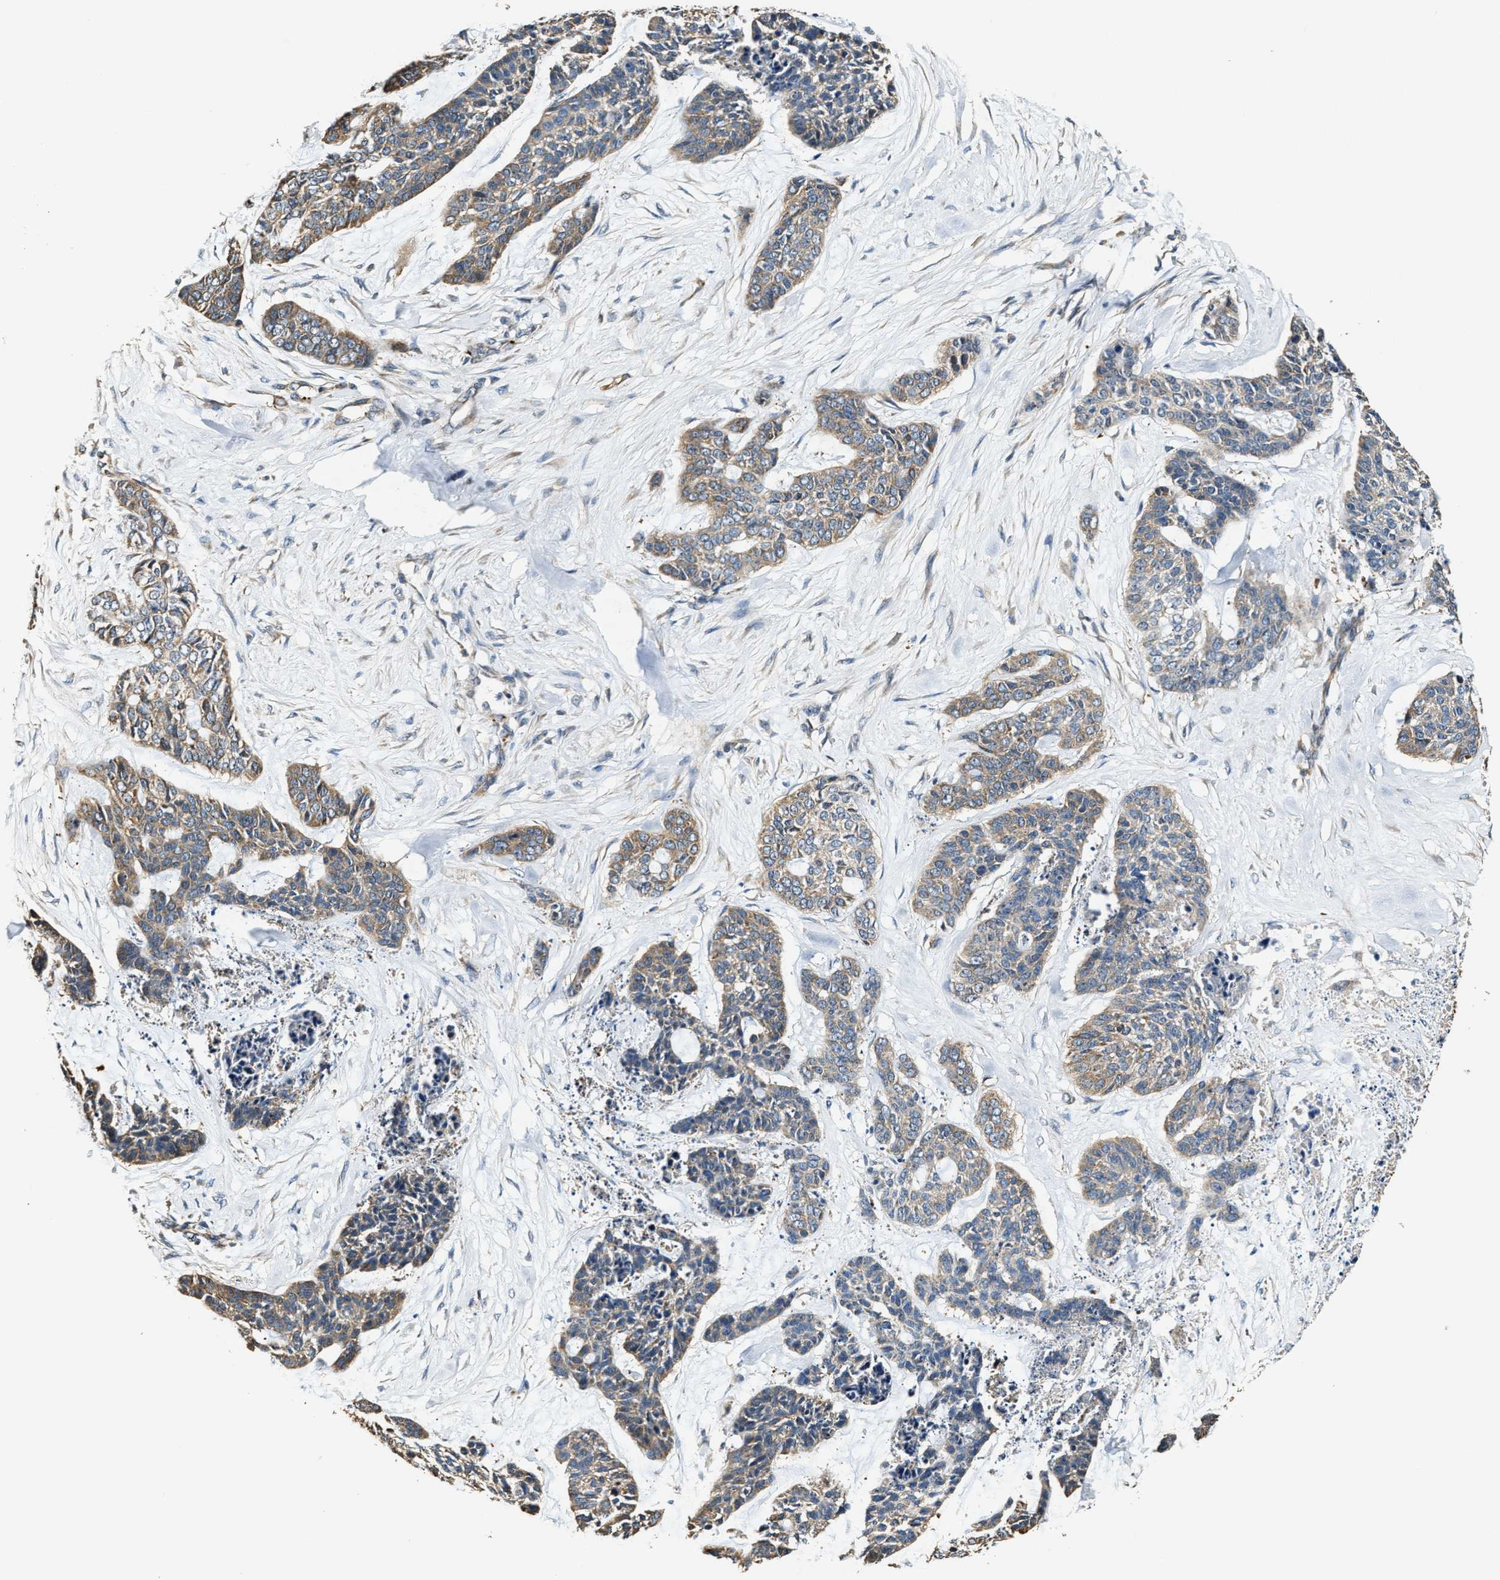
{"staining": {"intensity": "moderate", "quantity": "25%-75%", "location": "cytoplasmic/membranous"}, "tissue": "skin cancer", "cell_type": "Tumor cells", "image_type": "cancer", "snomed": [{"axis": "morphology", "description": "Basal cell carcinoma"}, {"axis": "topography", "description": "Skin"}], "caption": "A high-resolution image shows immunohistochemistry (IHC) staining of skin cancer, which reveals moderate cytoplasmic/membranous positivity in about 25%-75% of tumor cells. Ihc stains the protein in brown and the nuclei are stained blue.", "gene": "GFRA3", "patient": {"sex": "female", "age": 64}}